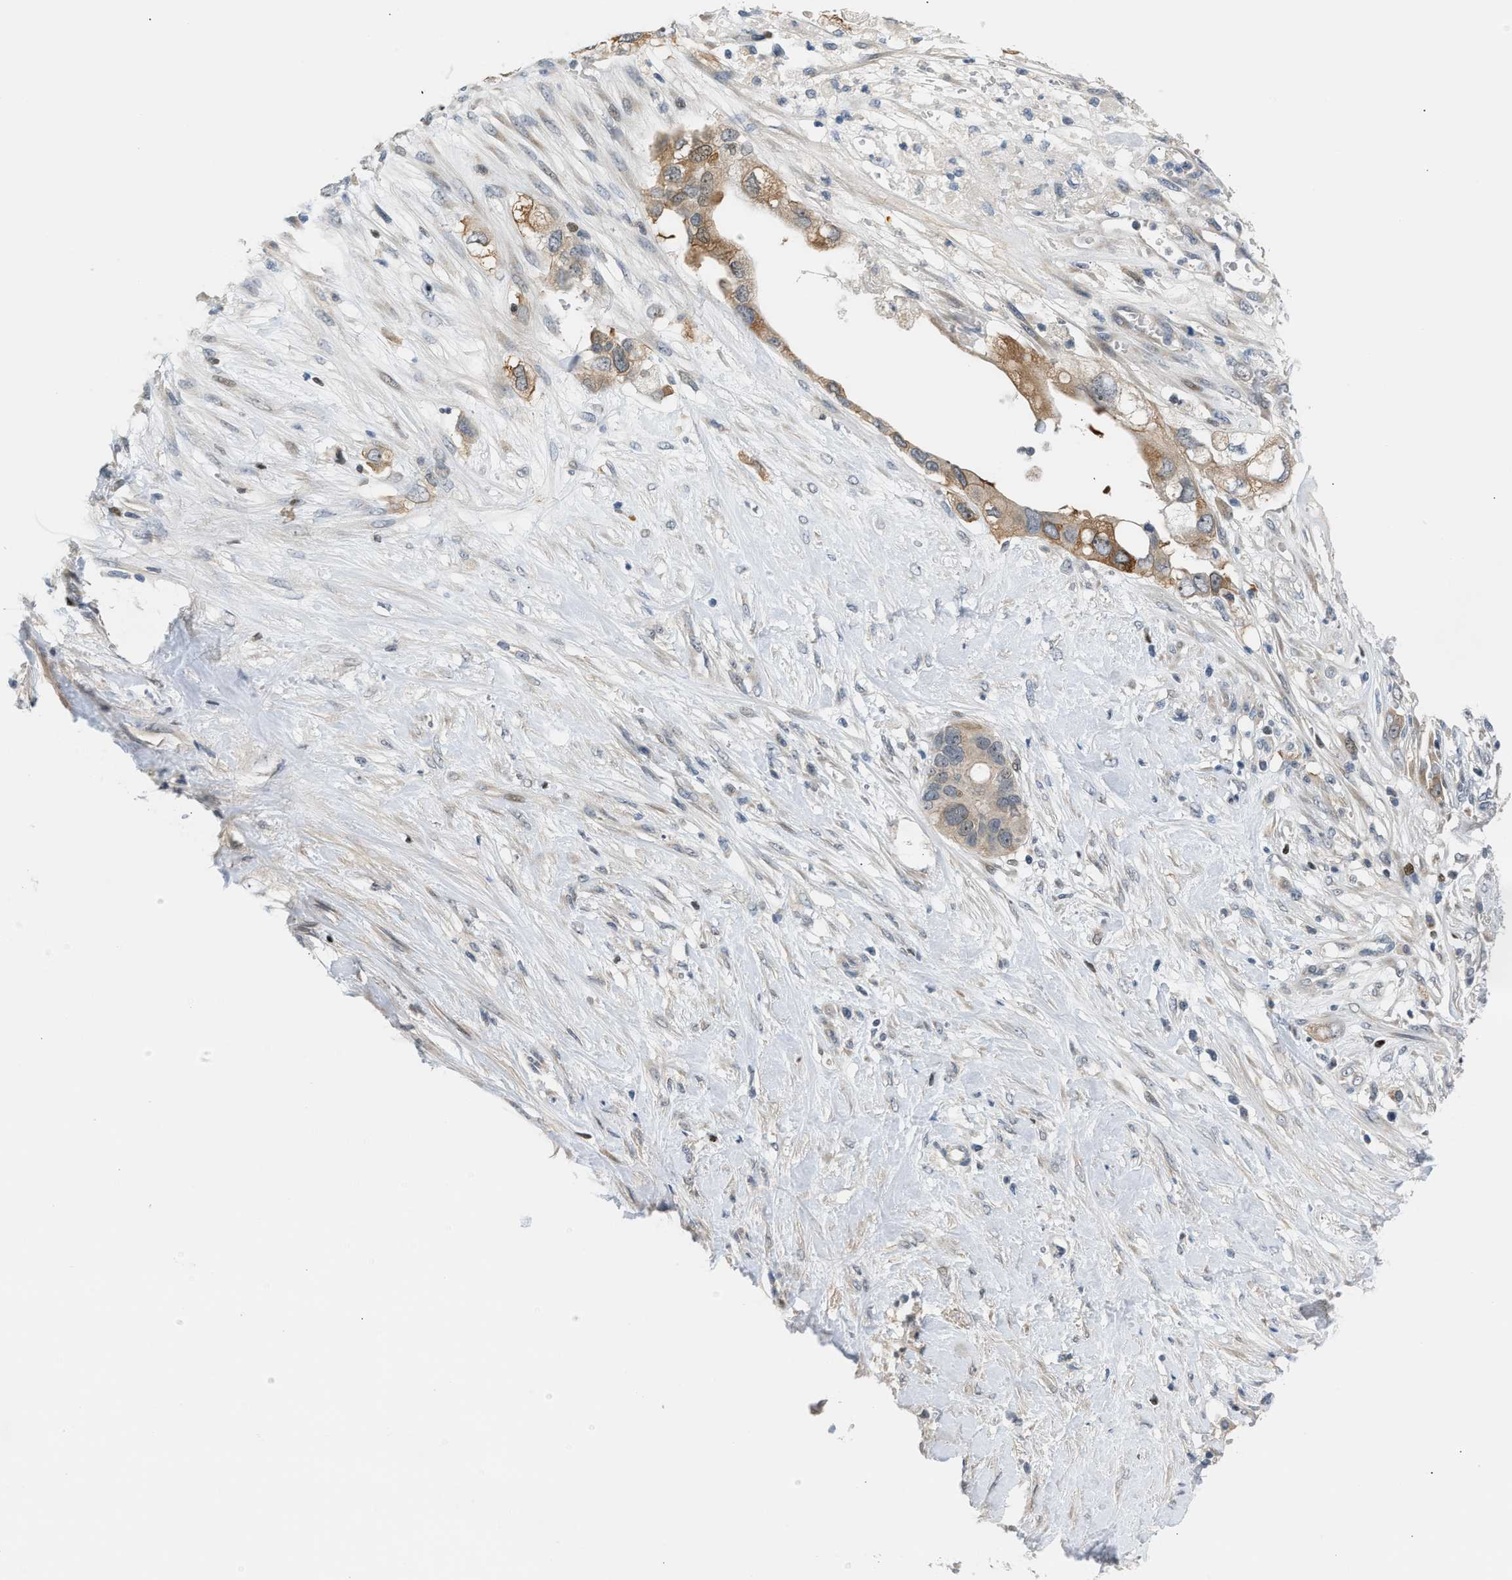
{"staining": {"intensity": "moderate", "quantity": "25%-75%", "location": "cytoplasmic/membranous"}, "tissue": "pancreatic cancer", "cell_type": "Tumor cells", "image_type": "cancer", "snomed": [{"axis": "morphology", "description": "Adenocarcinoma, NOS"}, {"axis": "topography", "description": "Pancreas"}], "caption": "Adenocarcinoma (pancreatic) stained for a protein (brown) displays moderate cytoplasmic/membranous positive staining in approximately 25%-75% of tumor cells.", "gene": "NPS", "patient": {"sex": "female", "age": 56}}